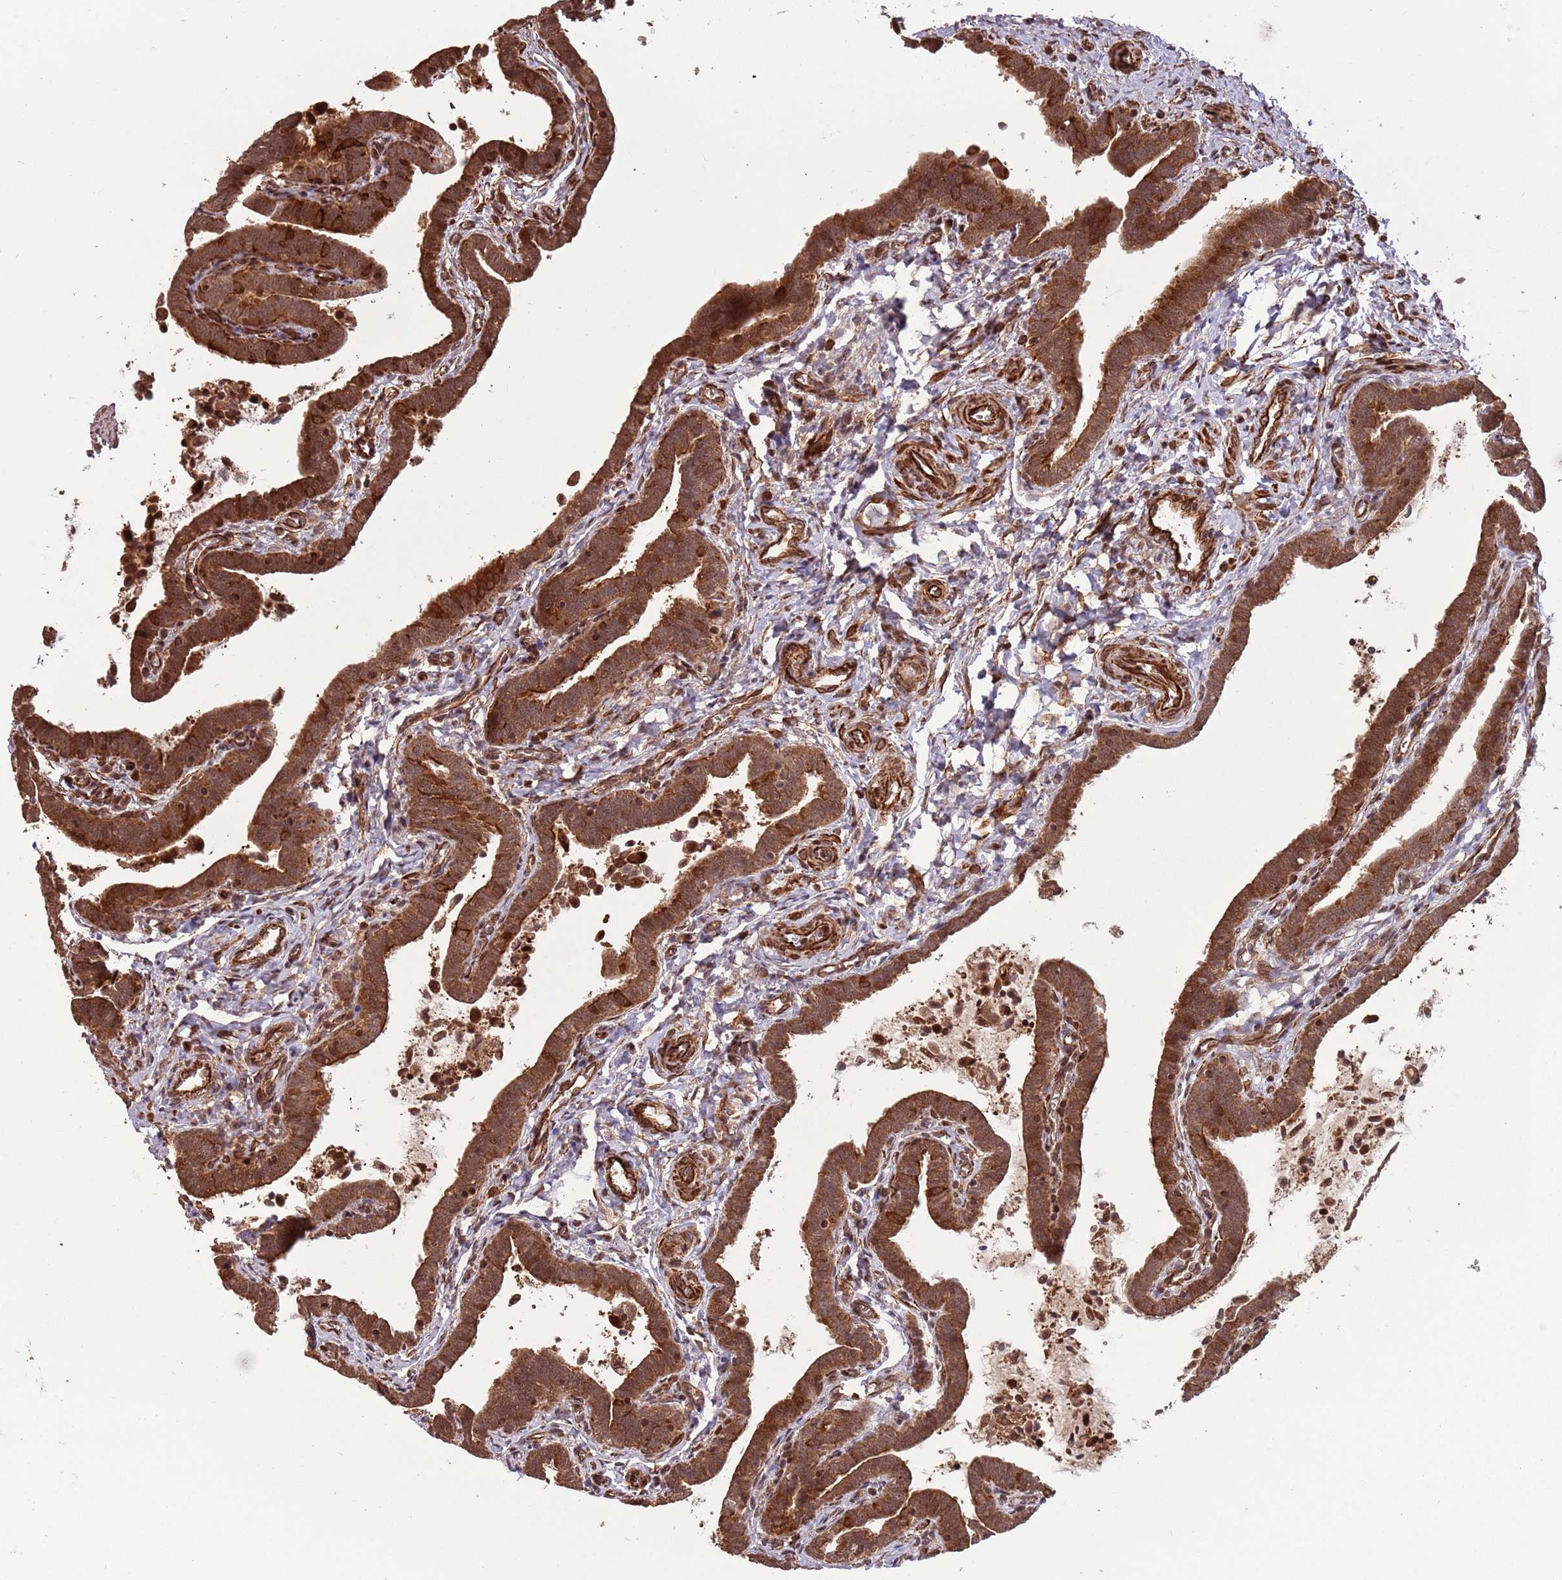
{"staining": {"intensity": "strong", "quantity": ">75%", "location": "cytoplasmic/membranous,nuclear"}, "tissue": "fallopian tube", "cell_type": "Glandular cells", "image_type": "normal", "snomed": [{"axis": "morphology", "description": "Normal tissue, NOS"}, {"axis": "topography", "description": "Fallopian tube"}], "caption": "Brown immunohistochemical staining in normal human fallopian tube shows strong cytoplasmic/membranous,nuclear staining in approximately >75% of glandular cells.", "gene": "ADAMTS3", "patient": {"sex": "female", "age": 36}}